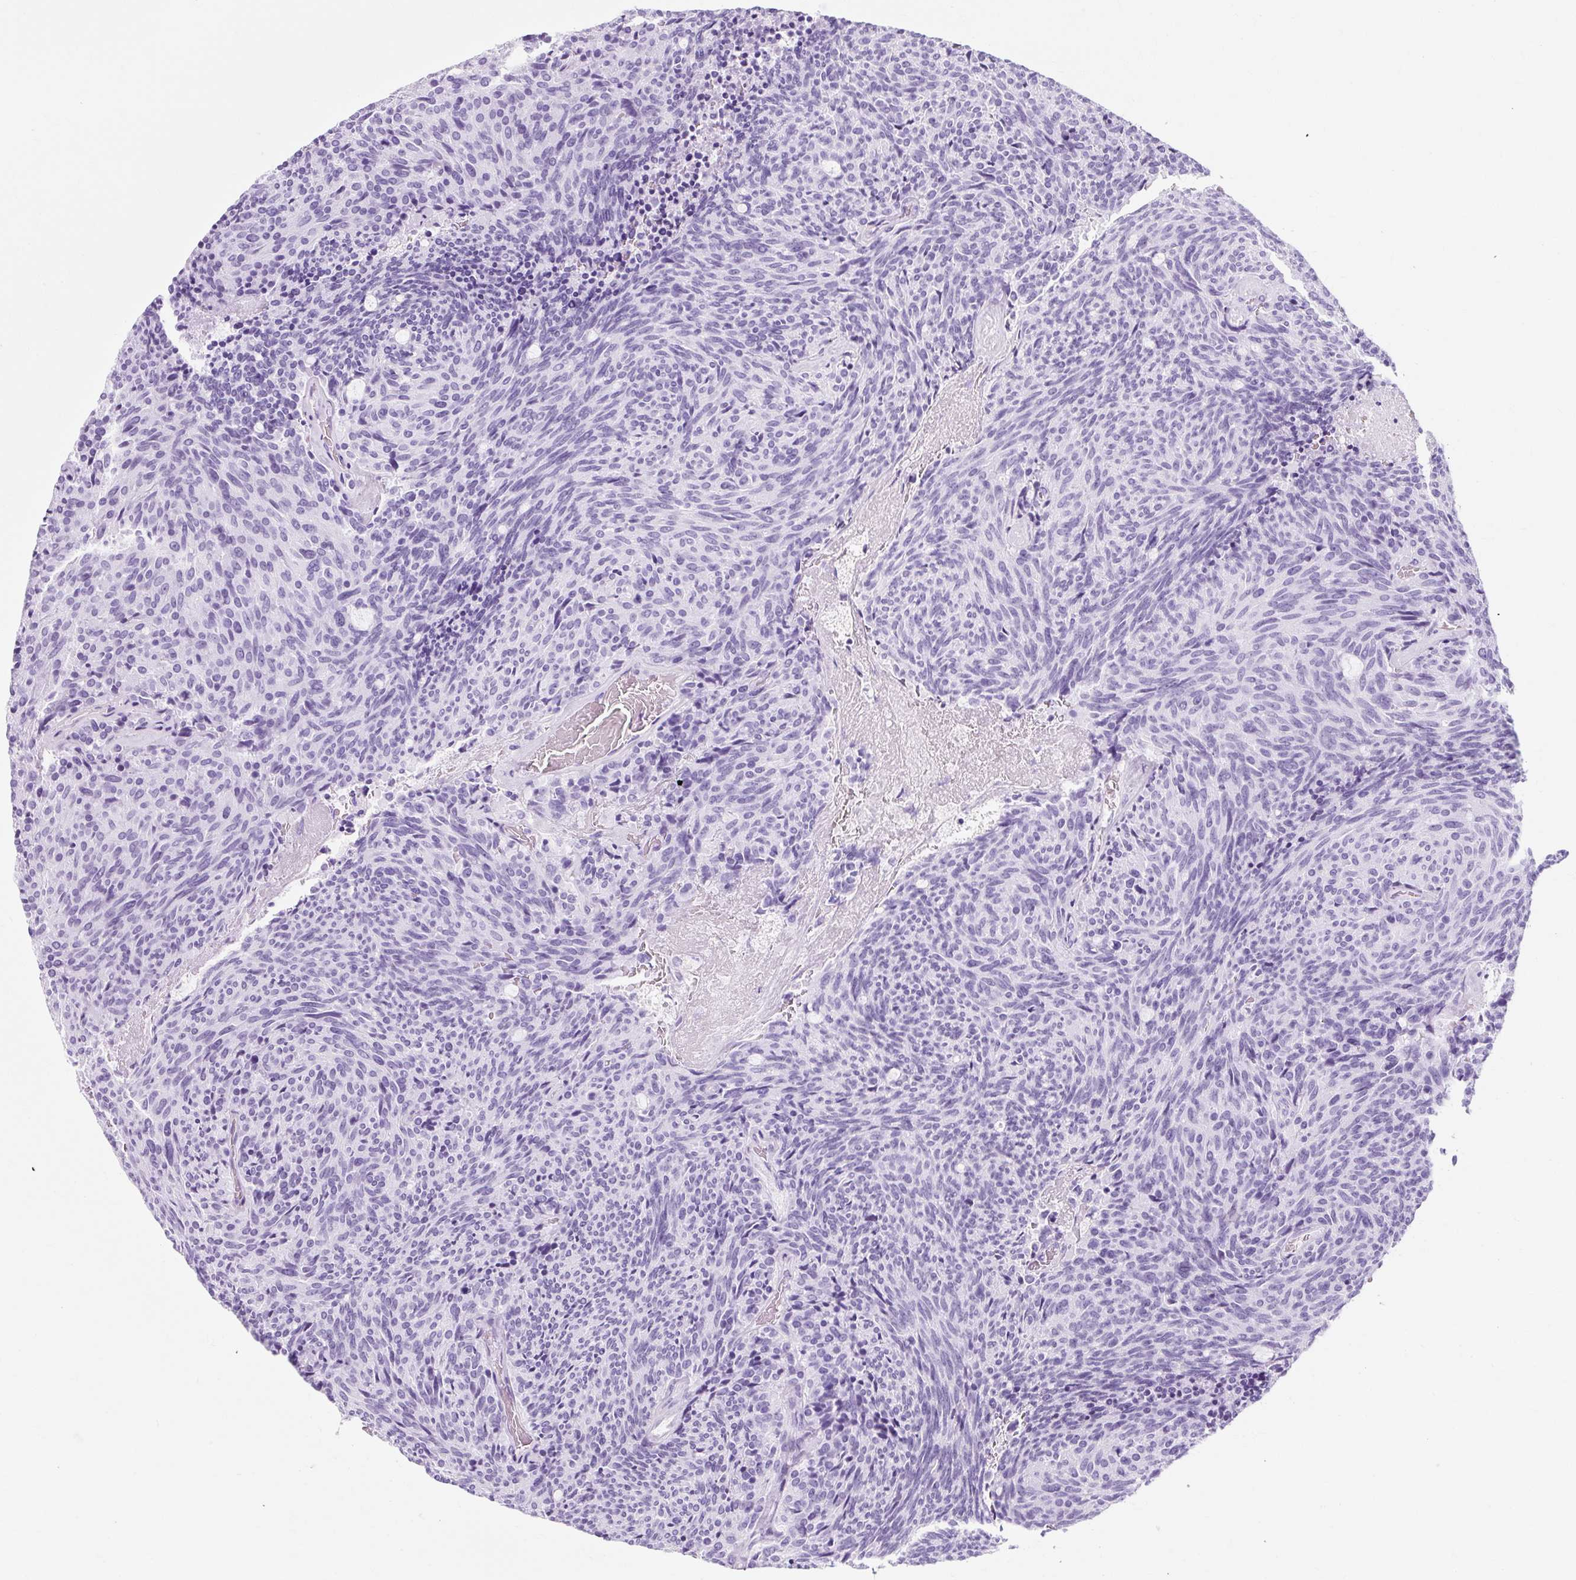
{"staining": {"intensity": "negative", "quantity": "none", "location": "none"}, "tissue": "carcinoid", "cell_type": "Tumor cells", "image_type": "cancer", "snomed": [{"axis": "morphology", "description": "Carcinoid, malignant, NOS"}, {"axis": "topography", "description": "Pancreas"}], "caption": "DAB (3,3'-diaminobenzidine) immunohistochemical staining of carcinoid displays no significant positivity in tumor cells.", "gene": "TMEM89", "patient": {"sex": "female", "age": 54}}